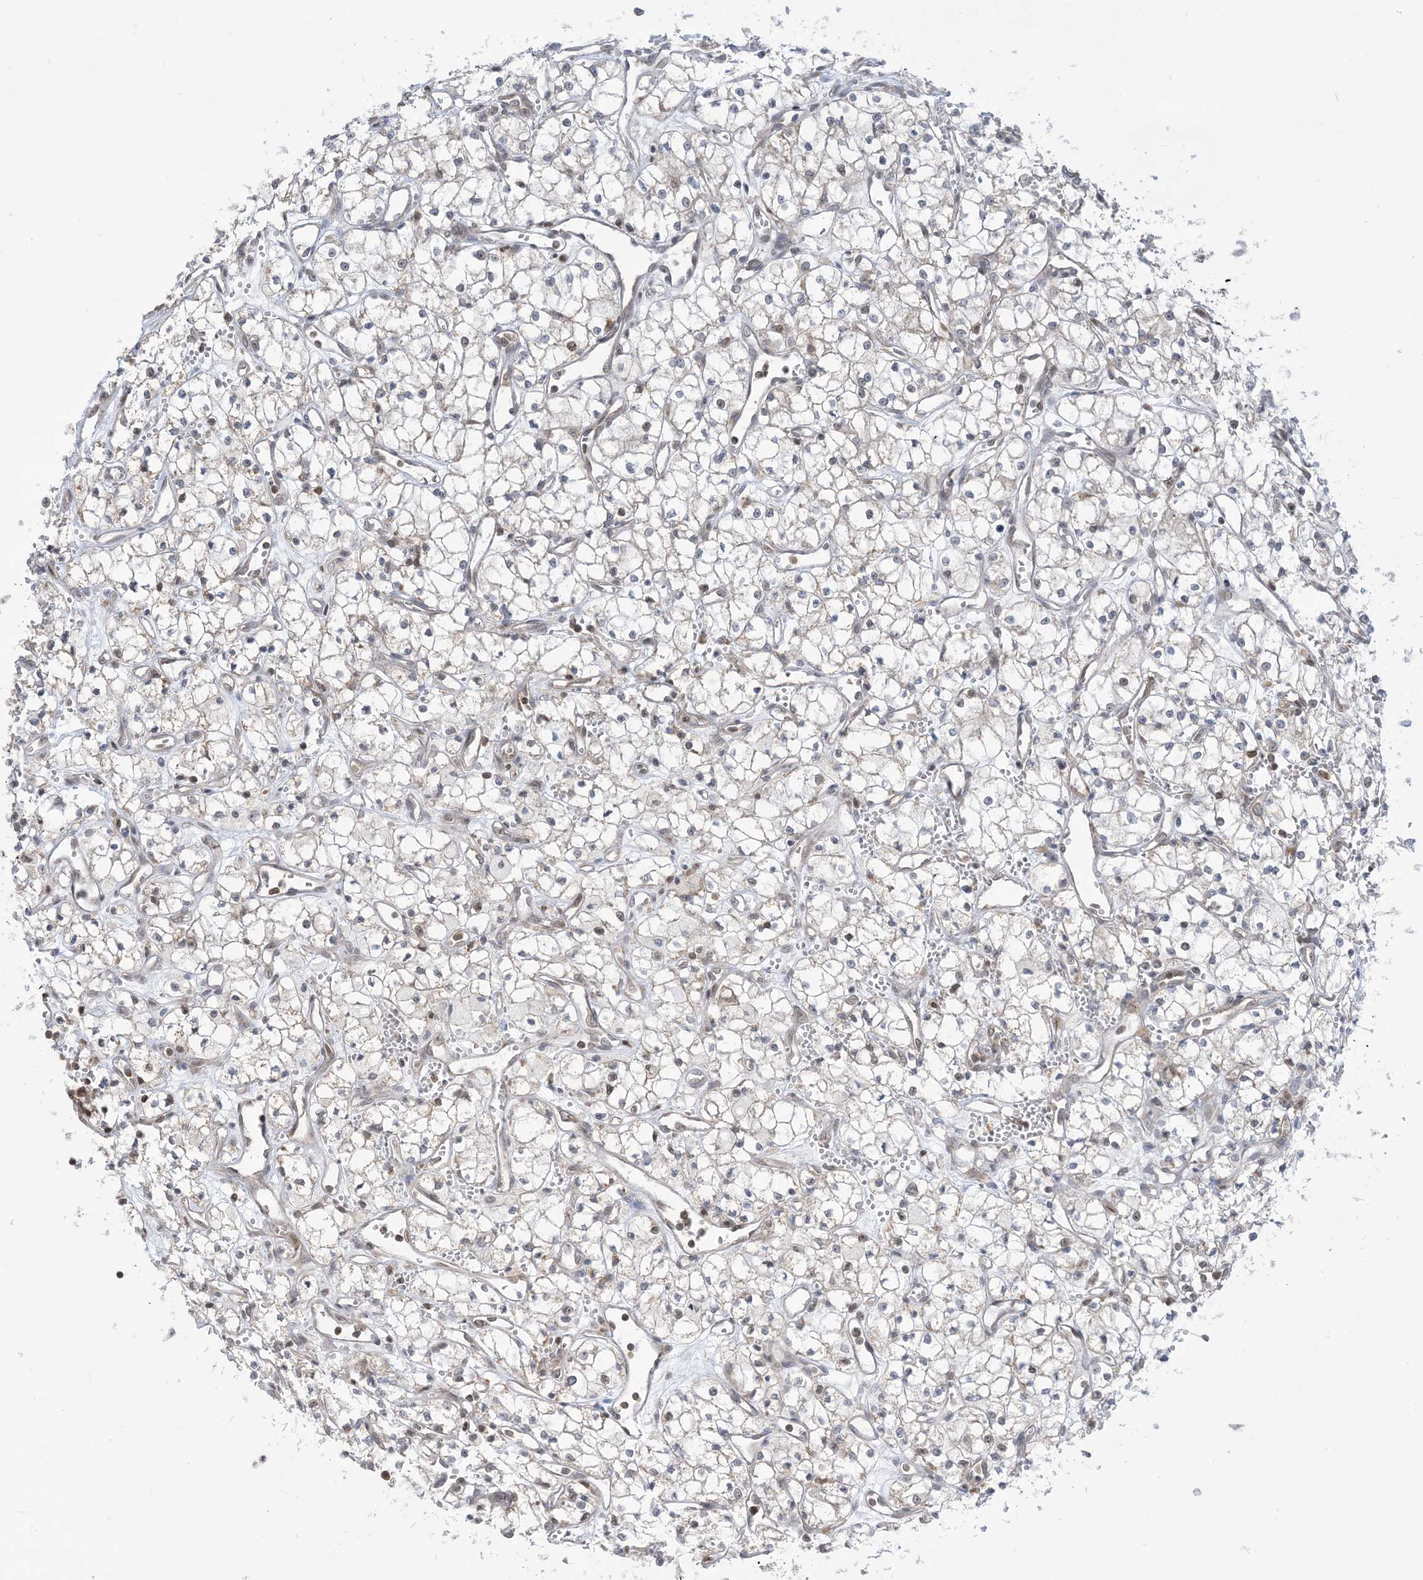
{"staining": {"intensity": "weak", "quantity": "<25%", "location": "nuclear"}, "tissue": "renal cancer", "cell_type": "Tumor cells", "image_type": "cancer", "snomed": [{"axis": "morphology", "description": "Adenocarcinoma, NOS"}, {"axis": "topography", "description": "Kidney"}], "caption": "Human adenocarcinoma (renal) stained for a protein using IHC demonstrates no positivity in tumor cells.", "gene": "CASP4", "patient": {"sex": "male", "age": 59}}